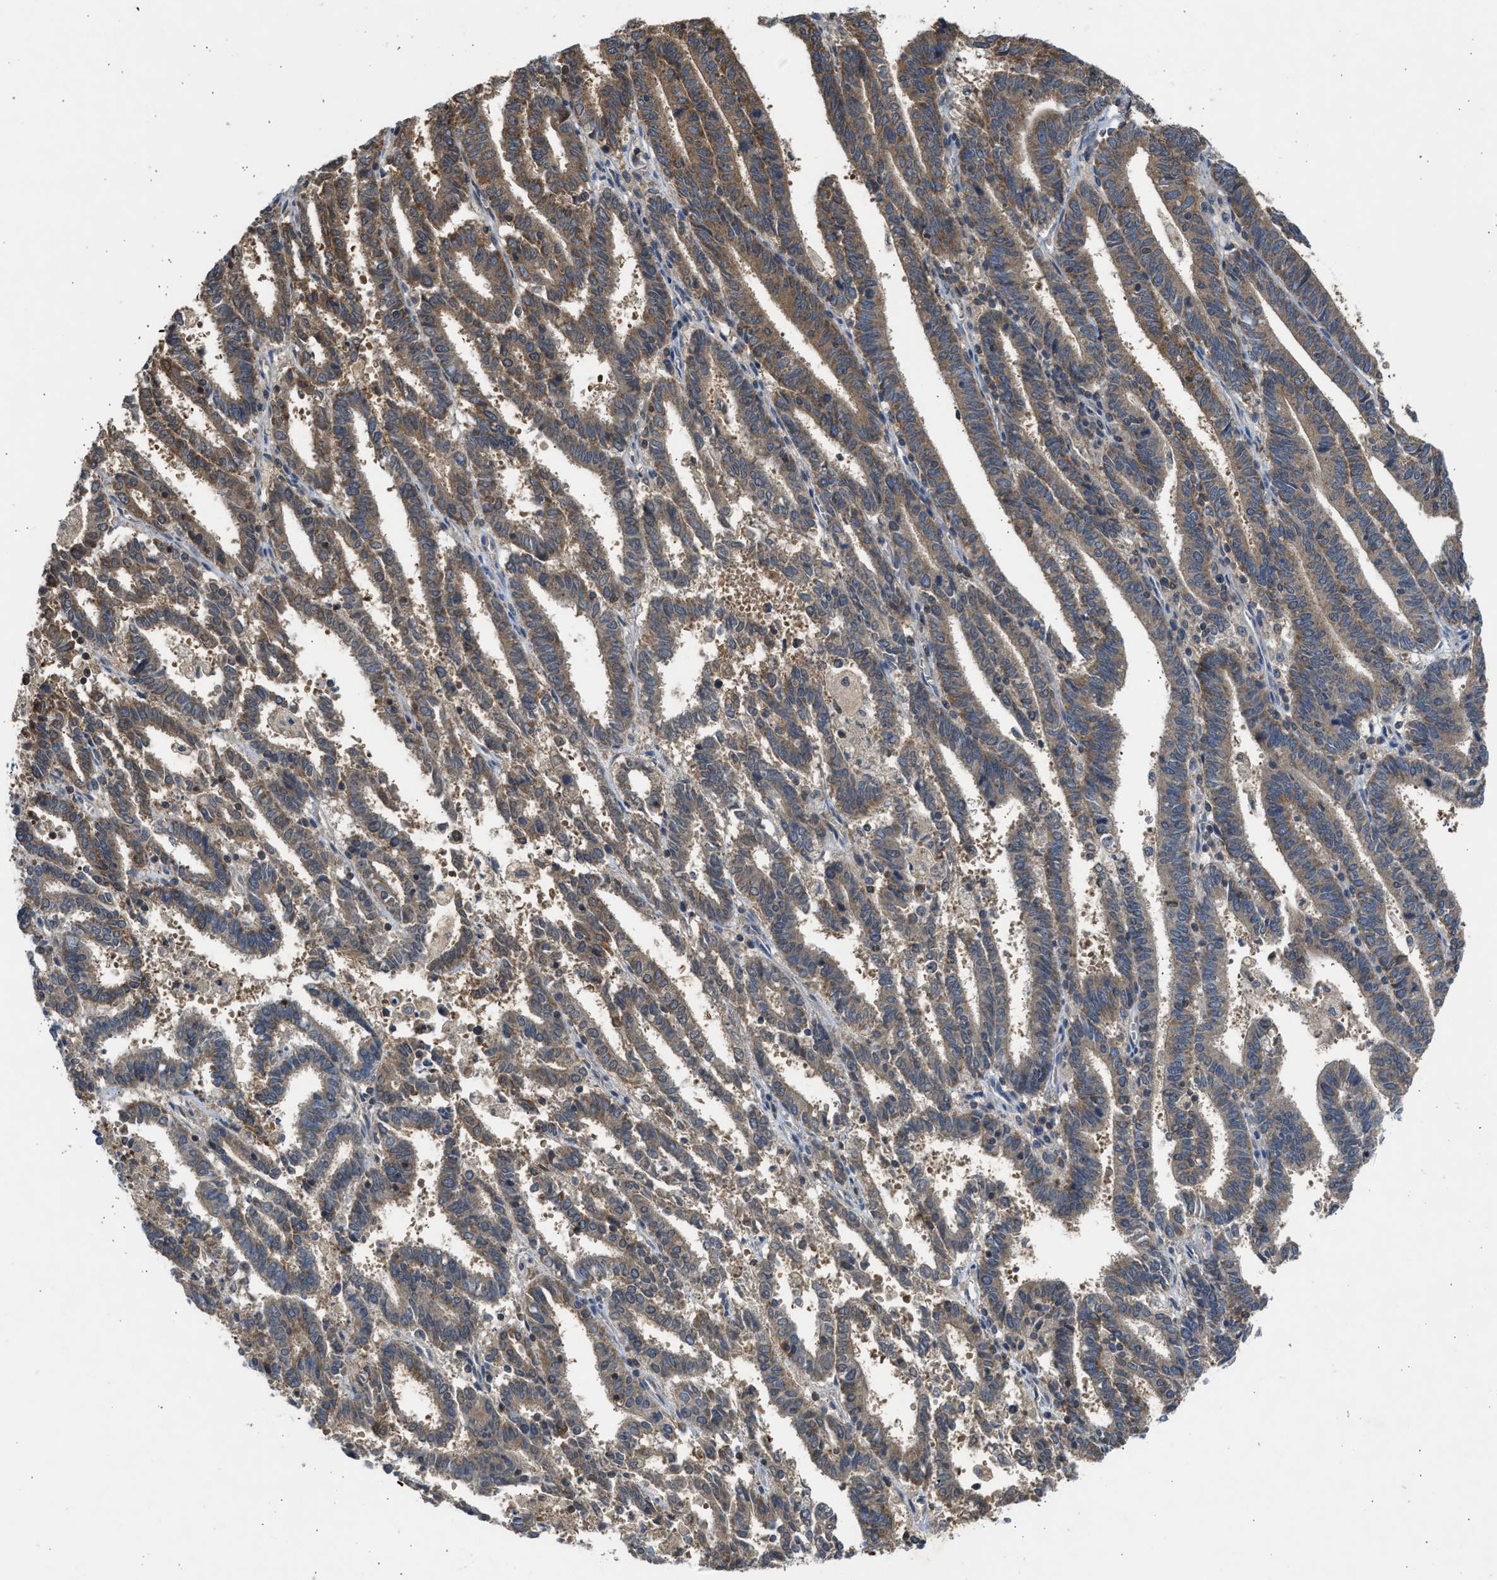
{"staining": {"intensity": "moderate", "quantity": ">75%", "location": "cytoplasmic/membranous"}, "tissue": "endometrial cancer", "cell_type": "Tumor cells", "image_type": "cancer", "snomed": [{"axis": "morphology", "description": "Adenocarcinoma, NOS"}, {"axis": "topography", "description": "Uterus"}], "caption": "This image shows endometrial adenocarcinoma stained with immunohistochemistry to label a protein in brown. The cytoplasmic/membranous of tumor cells show moderate positivity for the protein. Nuclei are counter-stained blue.", "gene": "CYP1A1", "patient": {"sex": "female", "age": 83}}